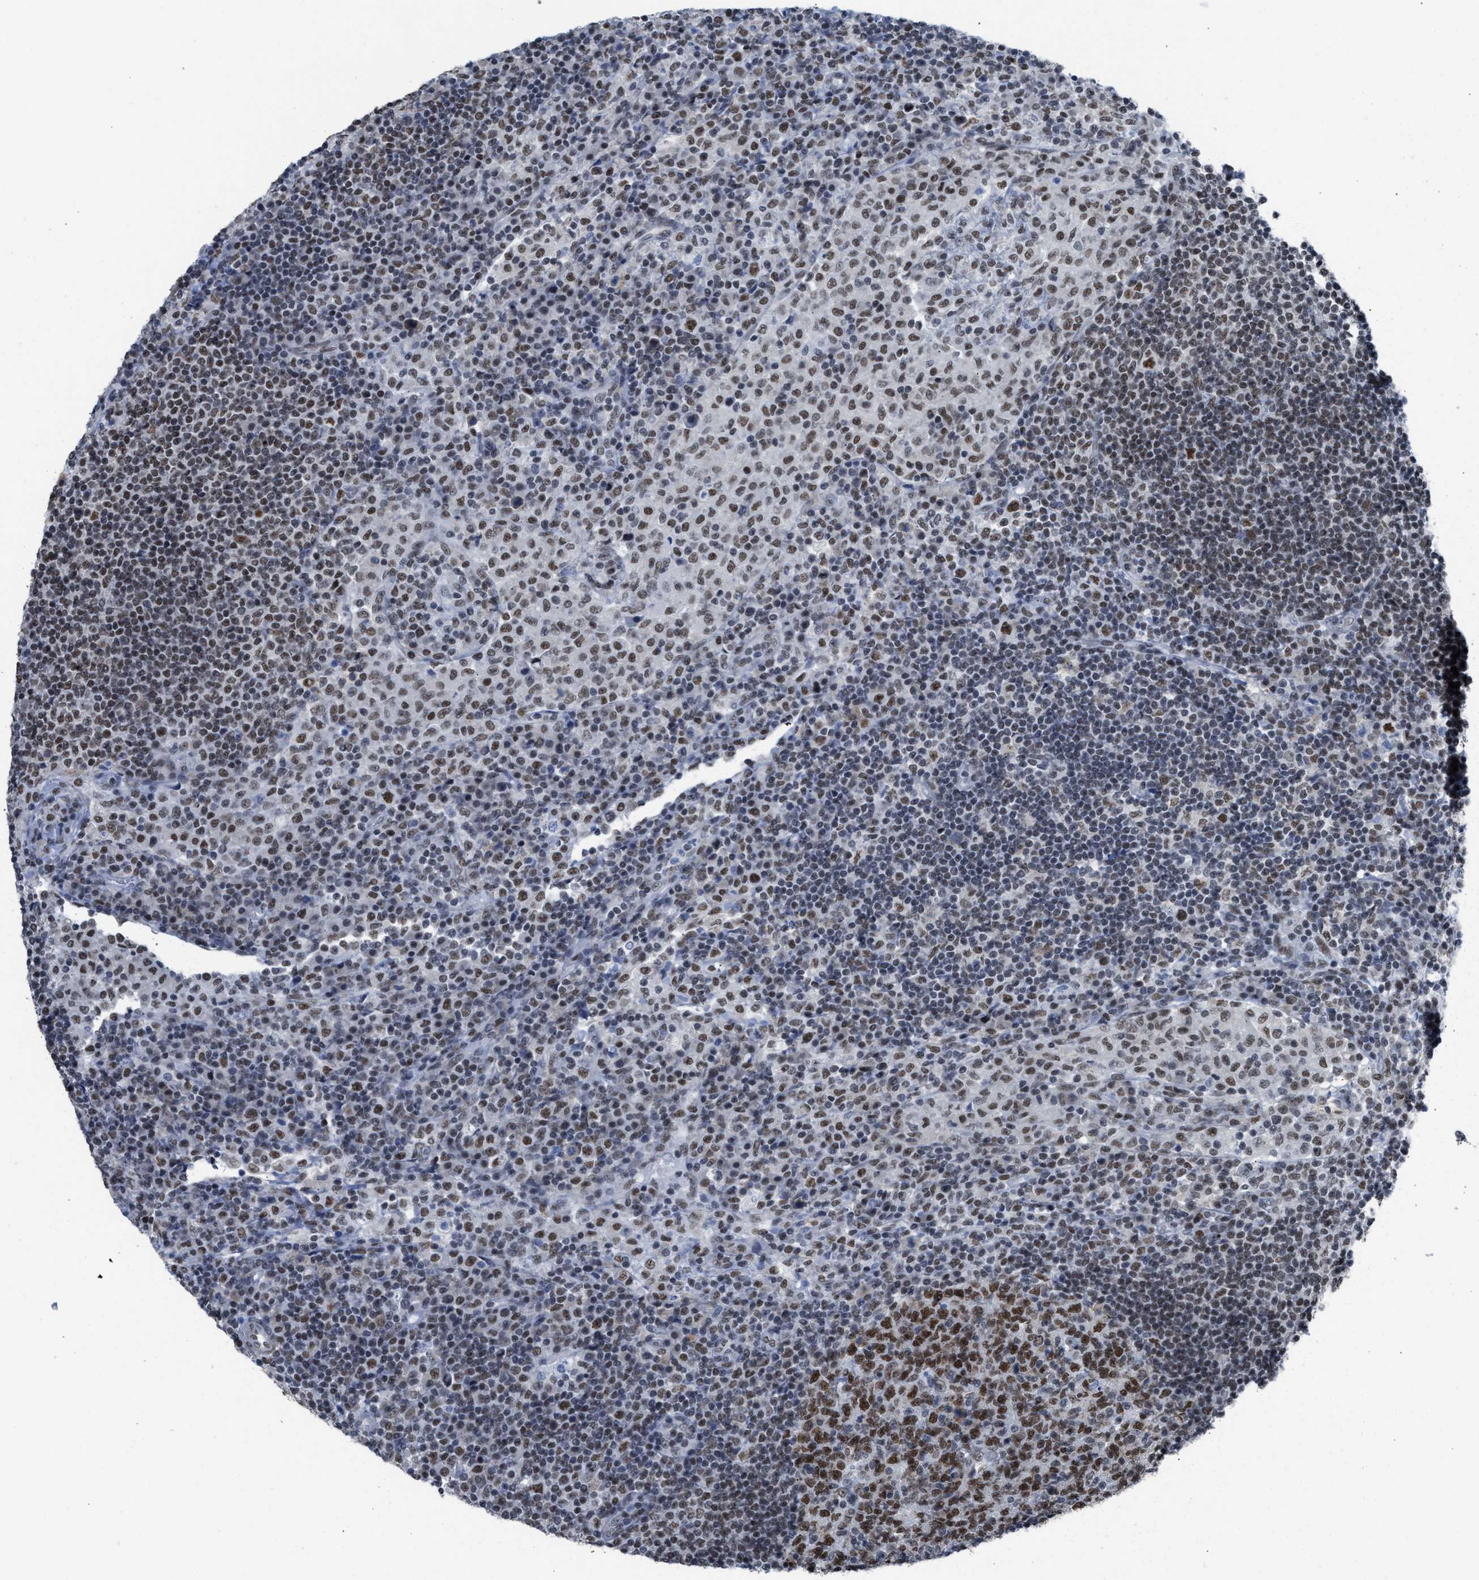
{"staining": {"intensity": "strong", "quantity": ">75%", "location": "nuclear"}, "tissue": "lymph node", "cell_type": "Germinal center cells", "image_type": "normal", "snomed": [{"axis": "morphology", "description": "Normal tissue, NOS"}, {"axis": "topography", "description": "Lymph node"}], "caption": "A brown stain highlights strong nuclear staining of a protein in germinal center cells of benign lymph node.", "gene": "SCAF4", "patient": {"sex": "female", "age": 53}}